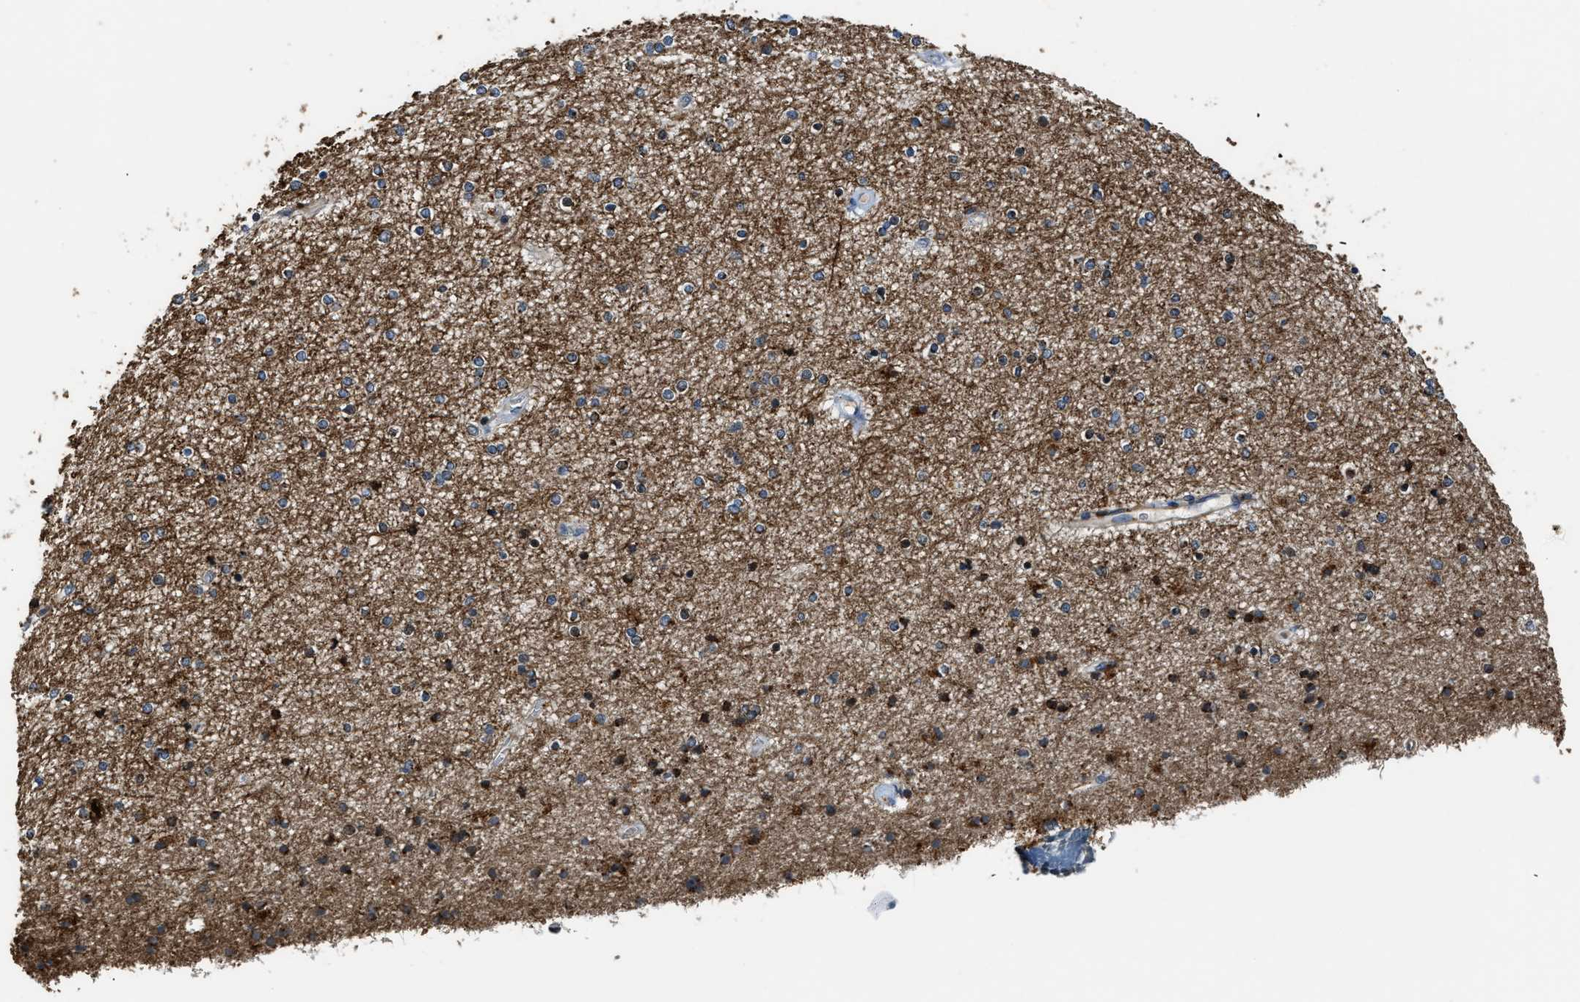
{"staining": {"intensity": "moderate", "quantity": "<25%", "location": "cytoplasmic/membranous"}, "tissue": "caudate", "cell_type": "Glial cells", "image_type": "normal", "snomed": [{"axis": "morphology", "description": "Normal tissue, NOS"}, {"axis": "topography", "description": "Lateral ventricle wall"}], "caption": "Unremarkable caudate was stained to show a protein in brown. There is low levels of moderate cytoplasmic/membranous positivity in about <25% of glial cells.", "gene": "FUT8", "patient": {"sex": "female", "age": 54}}